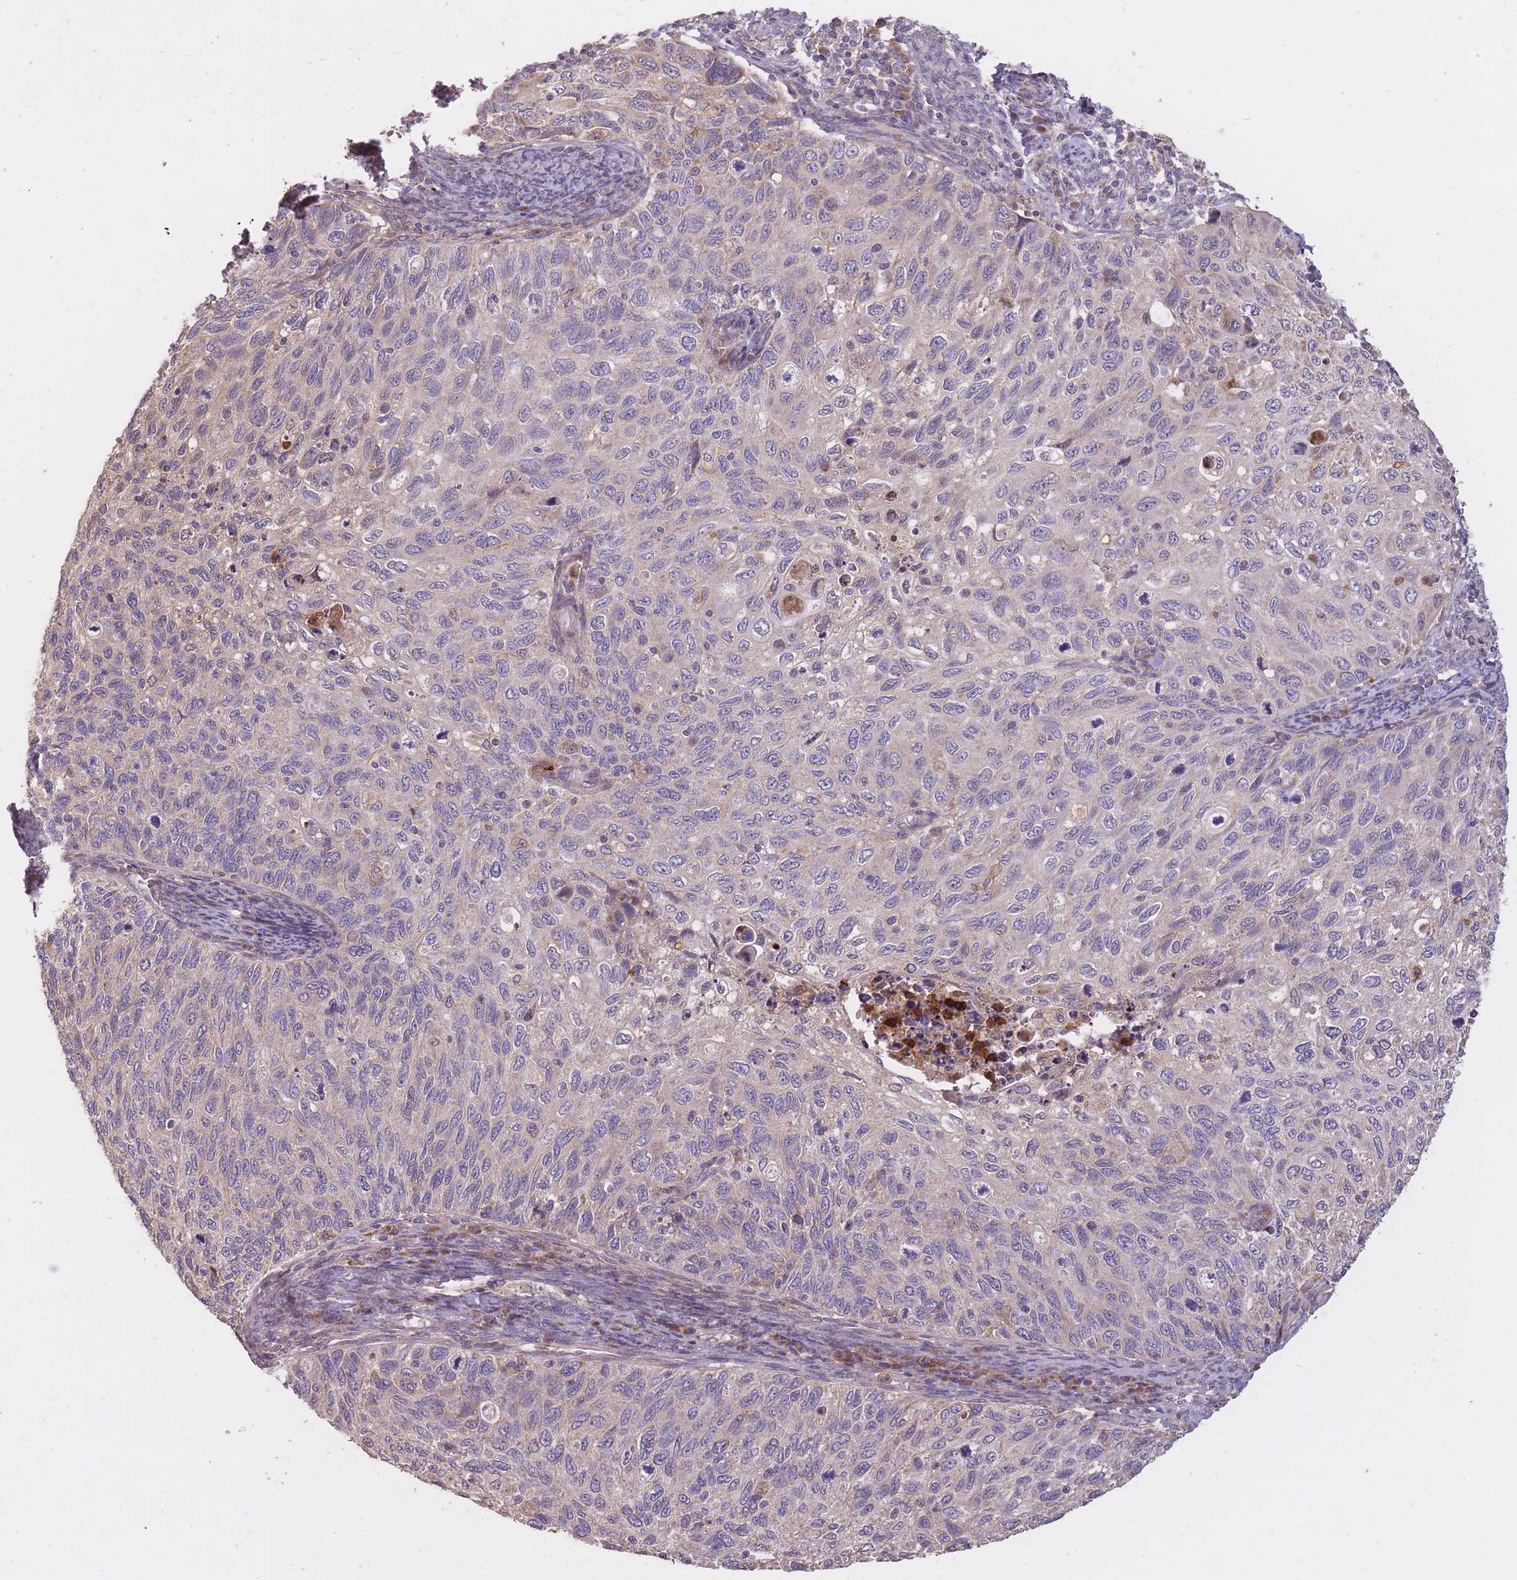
{"staining": {"intensity": "weak", "quantity": "<25%", "location": "cytoplasmic/membranous"}, "tissue": "cervical cancer", "cell_type": "Tumor cells", "image_type": "cancer", "snomed": [{"axis": "morphology", "description": "Squamous cell carcinoma, NOS"}, {"axis": "topography", "description": "Cervix"}], "caption": "The immunohistochemistry photomicrograph has no significant staining in tumor cells of squamous cell carcinoma (cervical) tissue.", "gene": "IGF2BP2", "patient": {"sex": "female", "age": 70}}